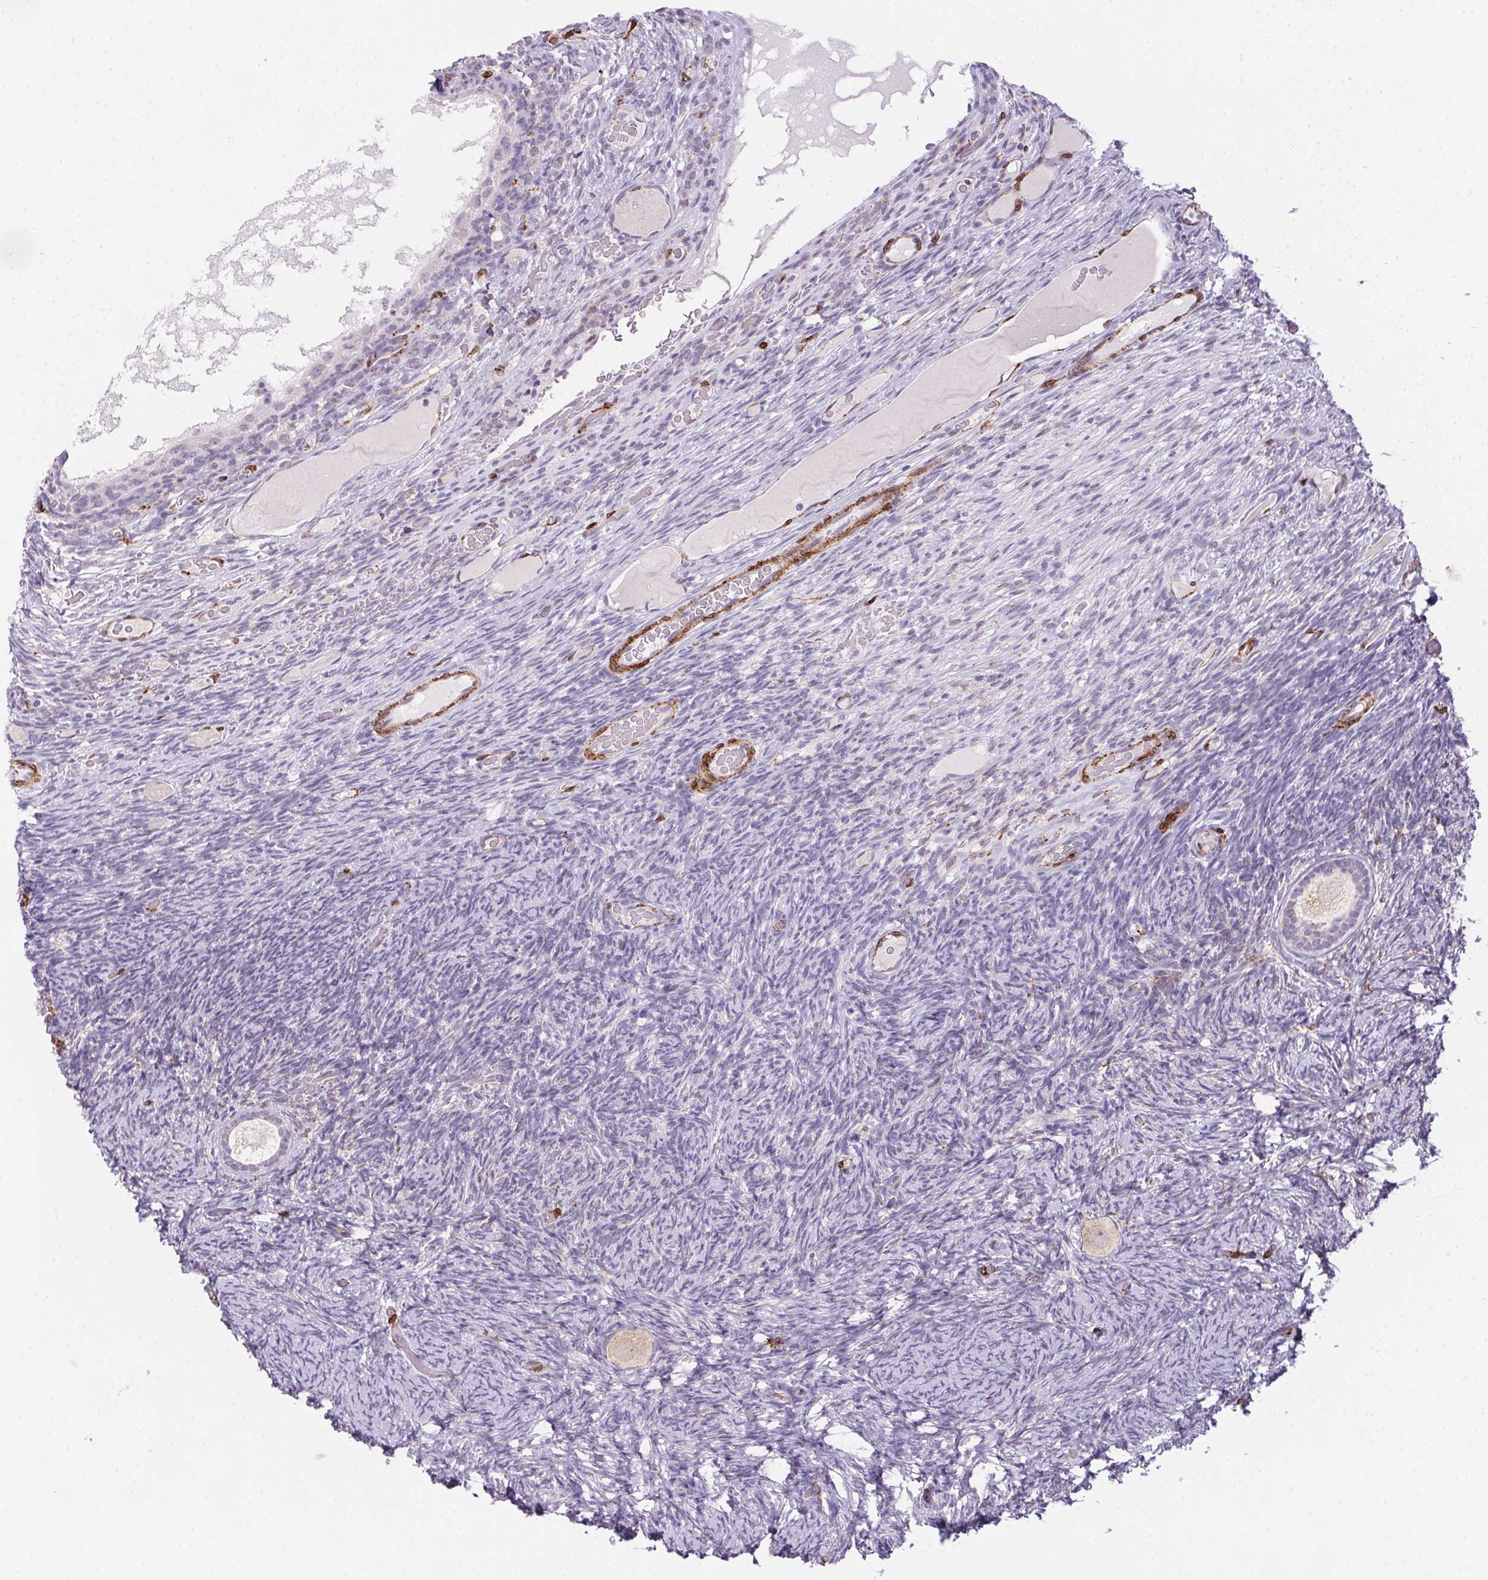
{"staining": {"intensity": "negative", "quantity": "none", "location": "none"}, "tissue": "ovary", "cell_type": "Follicle cells", "image_type": "normal", "snomed": [{"axis": "morphology", "description": "Normal tissue, NOS"}, {"axis": "topography", "description": "Ovary"}], "caption": "Immunohistochemistry (IHC) histopathology image of normal ovary: human ovary stained with DAB shows no significant protein positivity in follicle cells. Nuclei are stained in blue.", "gene": "HRC", "patient": {"sex": "female", "age": 34}}